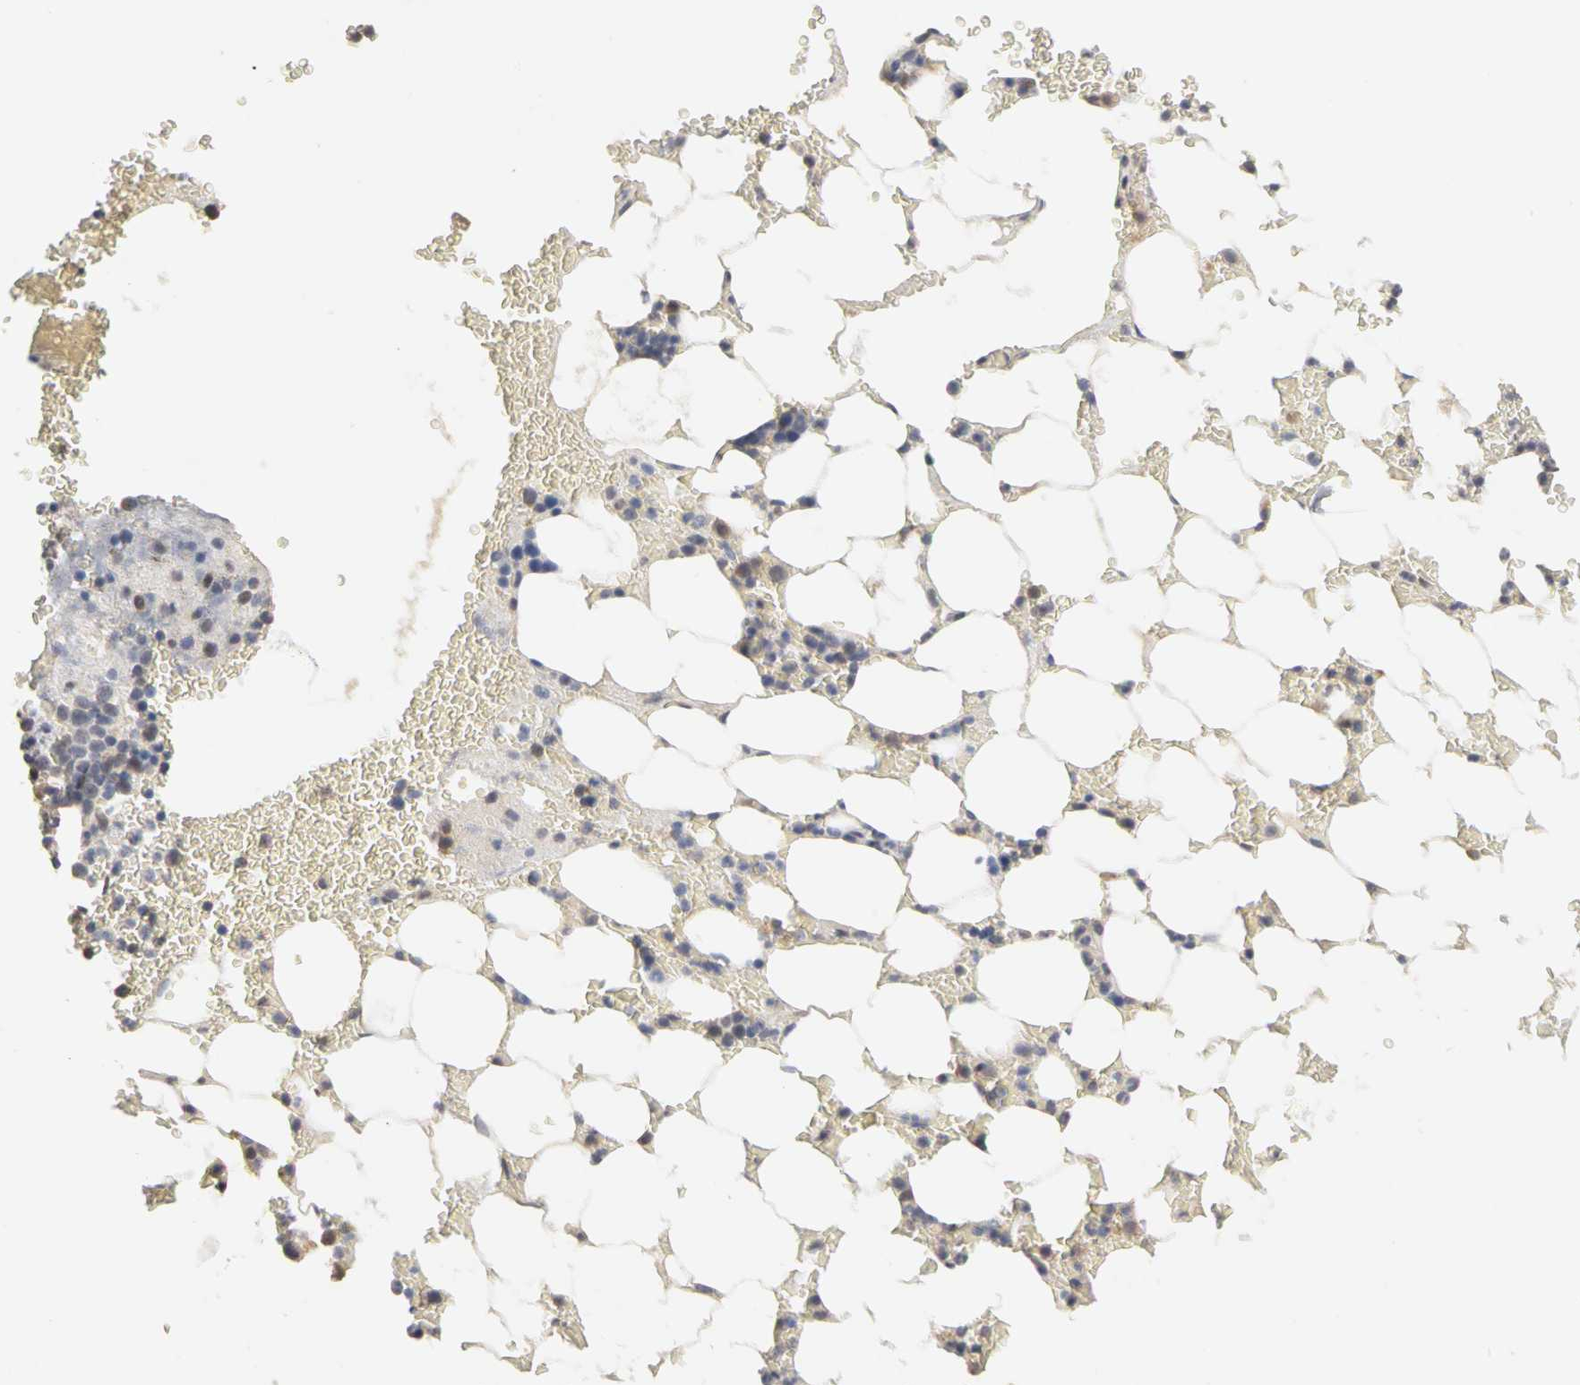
{"staining": {"intensity": "weak", "quantity": "<25%", "location": "nuclear"}, "tissue": "bone marrow", "cell_type": "Hematopoietic cells", "image_type": "normal", "snomed": [{"axis": "morphology", "description": "Normal tissue, NOS"}, {"axis": "topography", "description": "Bone marrow"}], "caption": "An image of human bone marrow is negative for staining in hematopoietic cells. Brightfield microscopy of immunohistochemistry stained with DAB (3,3'-diaminobenzidine) (brown) and hematoxylin (blue), captured at high magnification.", "gene": "PGR", "patient": {"sex": "female", "age": 73}}